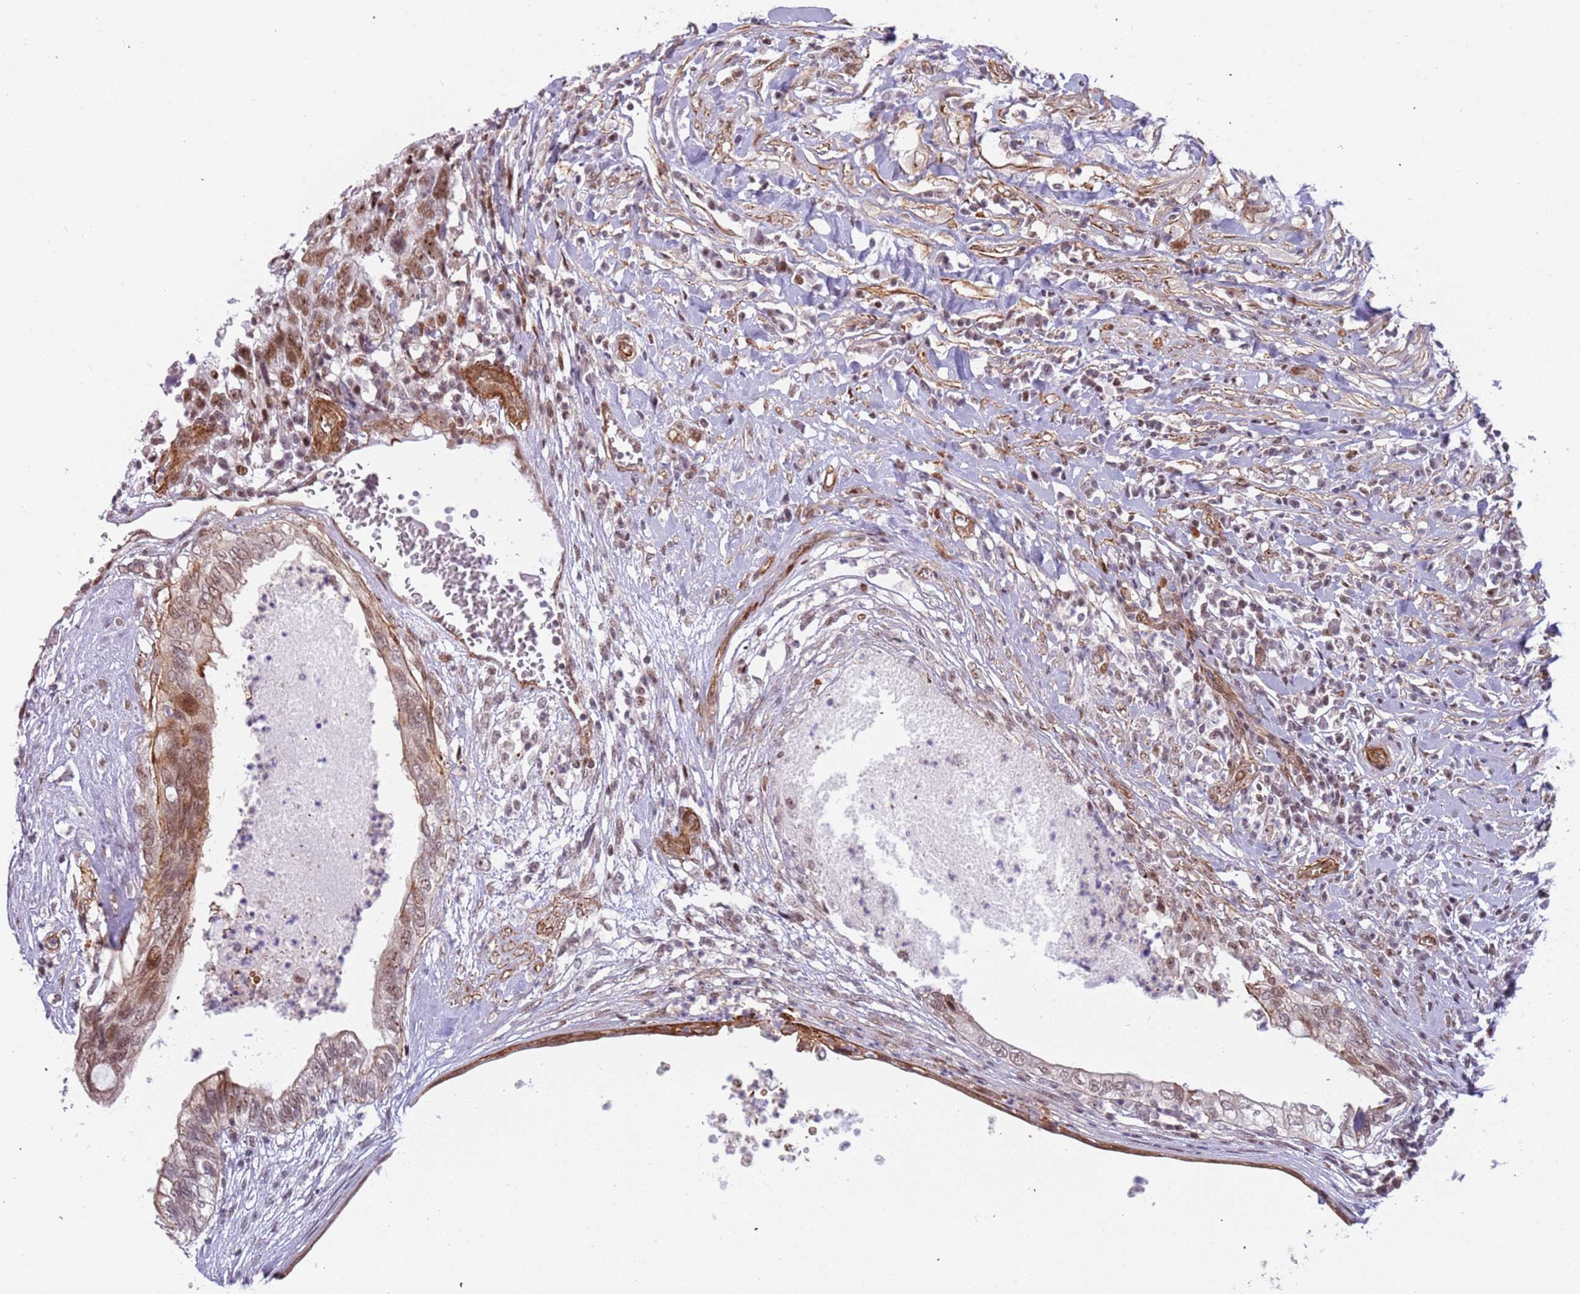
{"staining": {"intensity": "moderate", "quantity": "25%-75%", "location": "cytoplasmic/membranous,nuclear"}, "tissue": "testis cancer", "cell_type": "Tumor cells", "image_type": "cancer", "snomed": [{"axis": "morphology", "description": "Seminoma, NOS"}, {"axis": "morphology", "description": "Carcinoma, Embryonal, NOS"}, {"axis": "topography", "description": "Testis"}], "caption": "IHC histopathology image of neoplastic tissue: testis cancer (seminoma) stained using IHC demonstrates medium levels of moderate protein expression localized specifically in the cytoplasmic/membranous and nuclear of tumor cells, appearing as a cytoplasmic/membranous and nuclear brown color.", "gene": "LRMDA", "patient": {"sex": "male", "age": 29}}